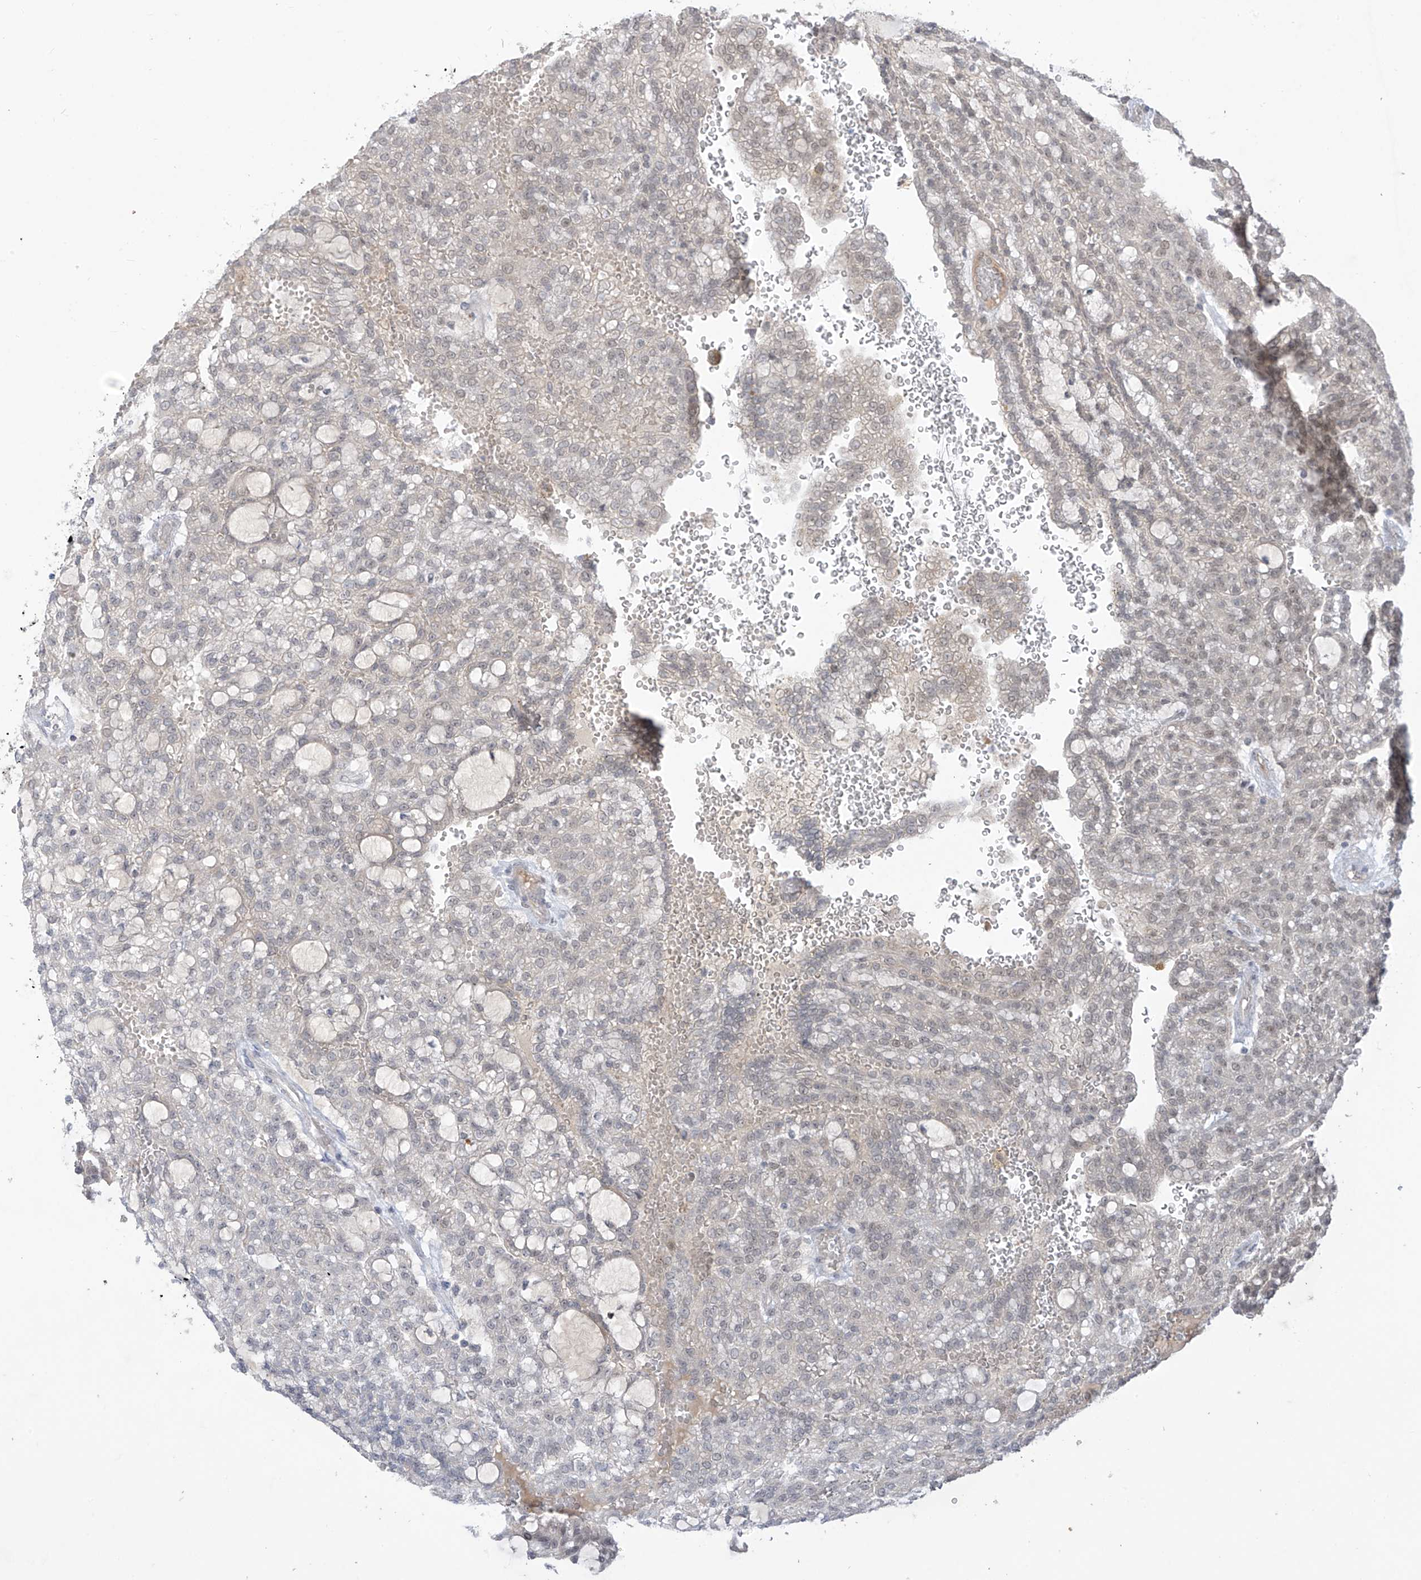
{"staining": {"intensity": "weak", "quantity": "<25%", "location": "nuclear"}, "tissue": "renal cancer", "cell_type": "Tumor cells", "image_type": "cancer", "snomed": [{"axis": "morphology", "description": "Adenocarcinoma, NOS"}, {"axis": "topography", "description": "Kidney"}], "caption": "This image is of adenocarcinoma (renal) stained with immunohistochemistry to label a protein in brown with the nuclei are counter-stained blue. There is no staining in tumor cells. (Brightfield microscopy of DAB immunohistochemistry (IHC) at high magnification).", "gene": "OGT", "patient": {"sex": "male", "age": 63}}